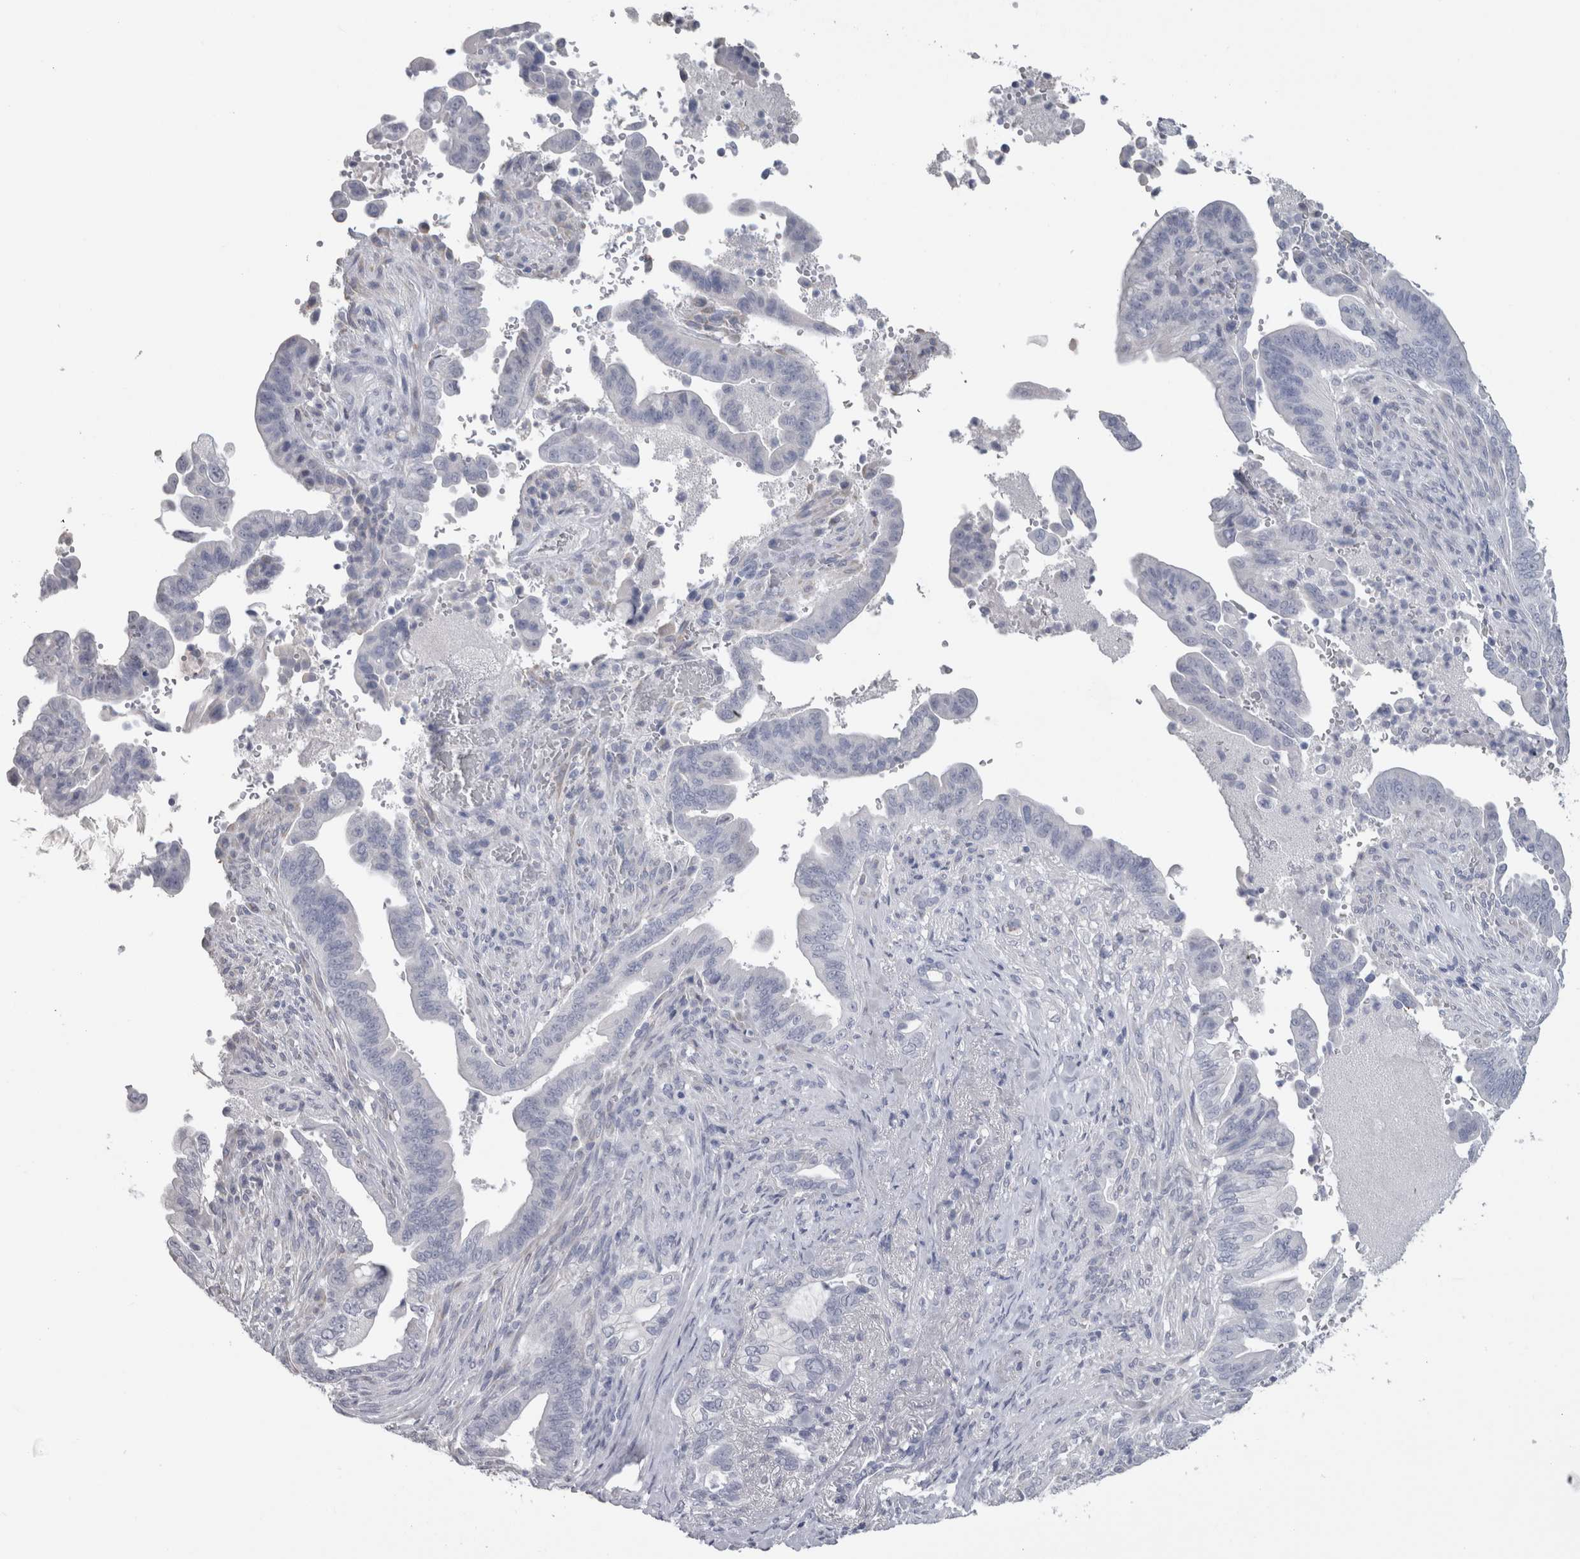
{"staining": {"intensity": "negative", "quantity": "none", "location": "none"}, "tissue": "pancreatic cancer", "cell_type": "Tumor cells", "image_type": "cancer", "snomed": [{"axis": "morphology", "description": "Adenocarcinoma, NOS"}, {"axis": "topography", "description": "Pancreas"}], "caption": "Tumor cells show no significant protein expression in pancreatic cancer (adenocarcinoma). (DAB (3,3'-diaminobenzidine) IHC with hematoxylin counter stain).", "gene": "MSMB", "patient": {"sex": "male", "age": 70}}